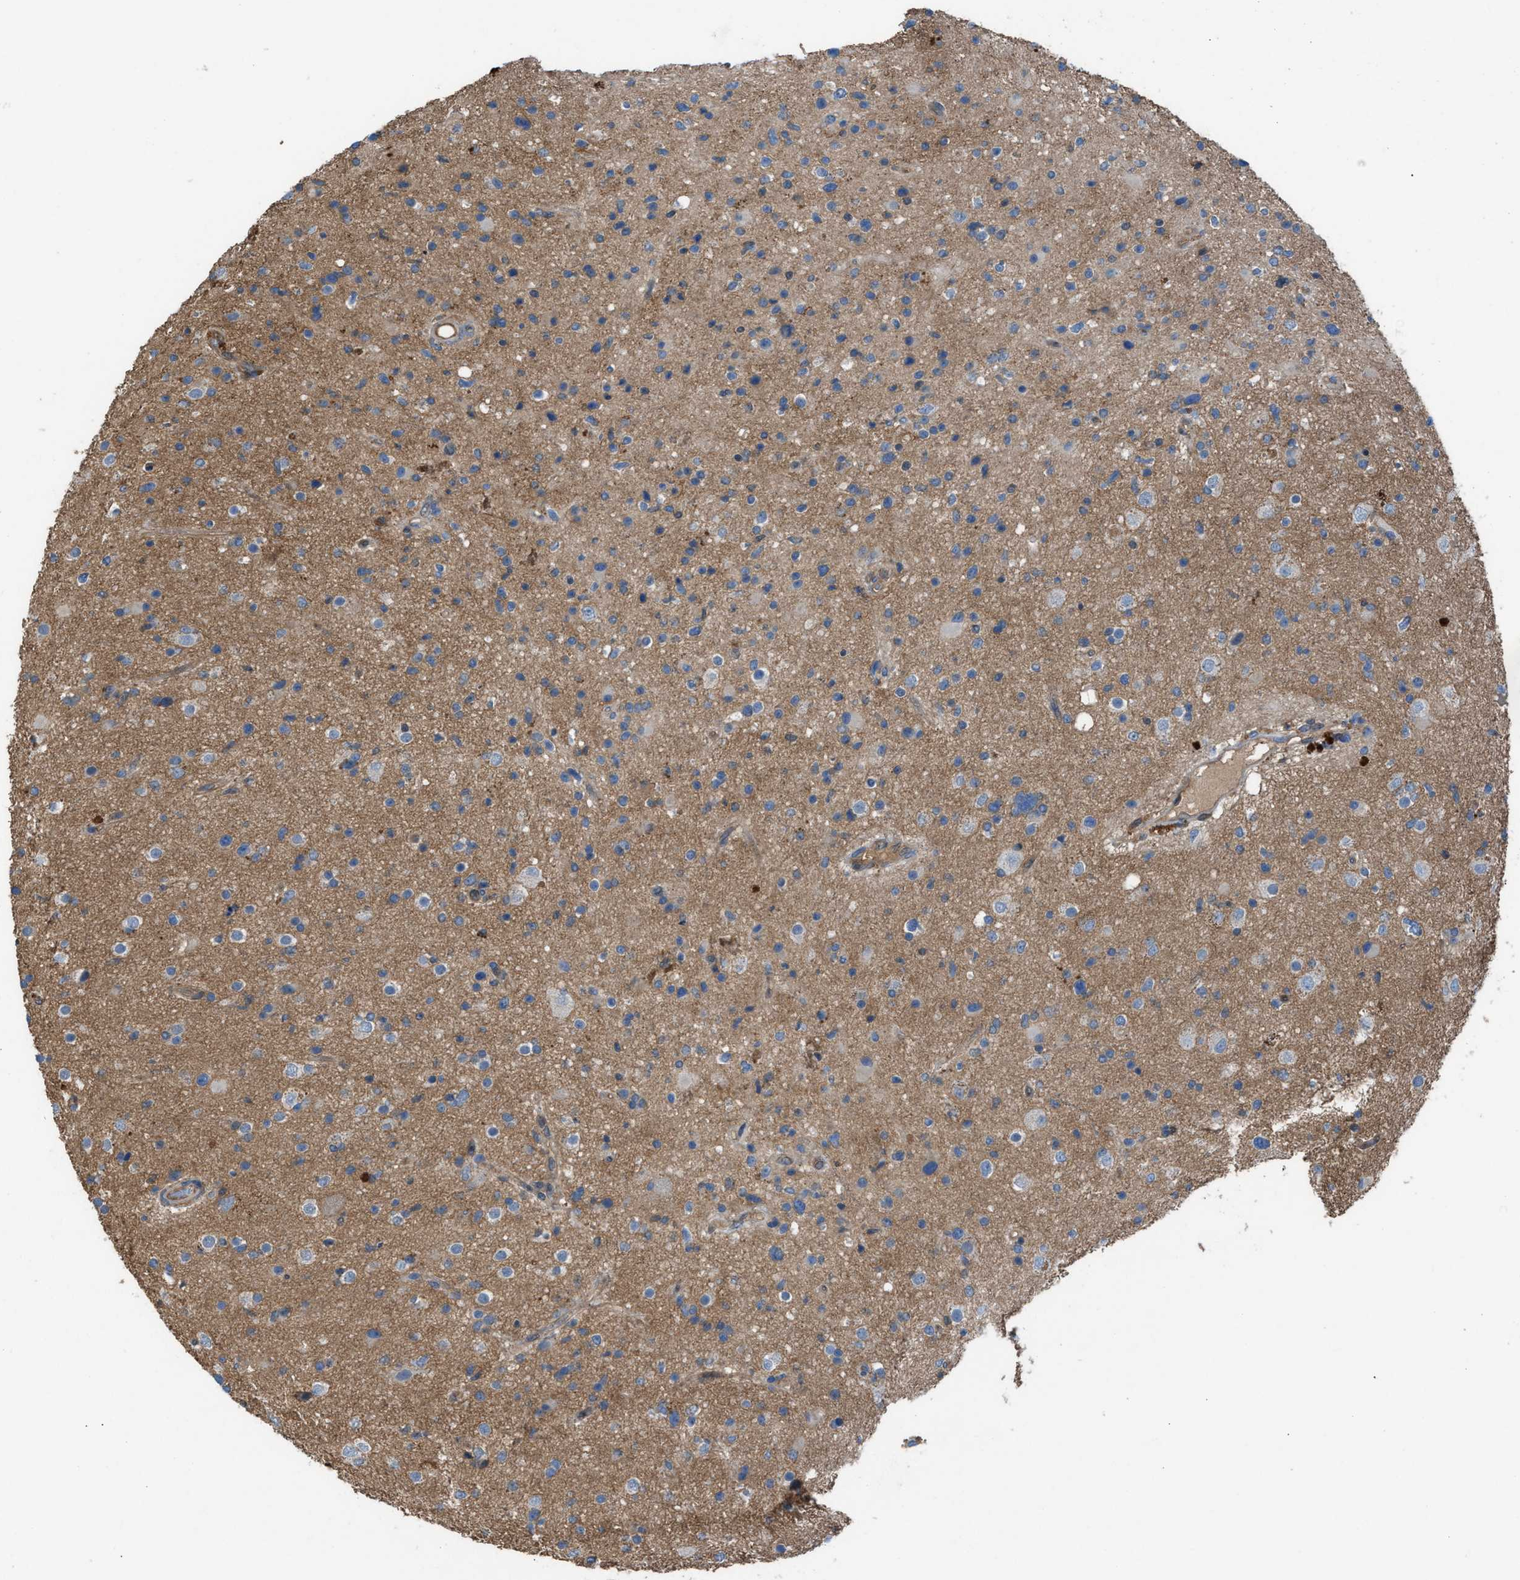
{"staining": {"intensity": "weak", "quantity": ">75%", "location": "cytoplasmic/membranous"}, "tissue": "glioma", "cell_type": "Tumor cells", "image_type": "cancer", "snomed": [{"axis": "morphology", "description": "Glioma, malignant, High grade"}, {"axis": "topography", "description": "Brain"}], "caption": "High-grade glioma (malignant) tissue reveals weak cytoplasmic/membranous expression in about >75% of tumor cells The staining was performed using DAB, with brown indicating positive protein expression. Nuclei are stained blue with hematoxylin.", "gene": "TPK1", "patient": {"sex": "male", "age": 33}}